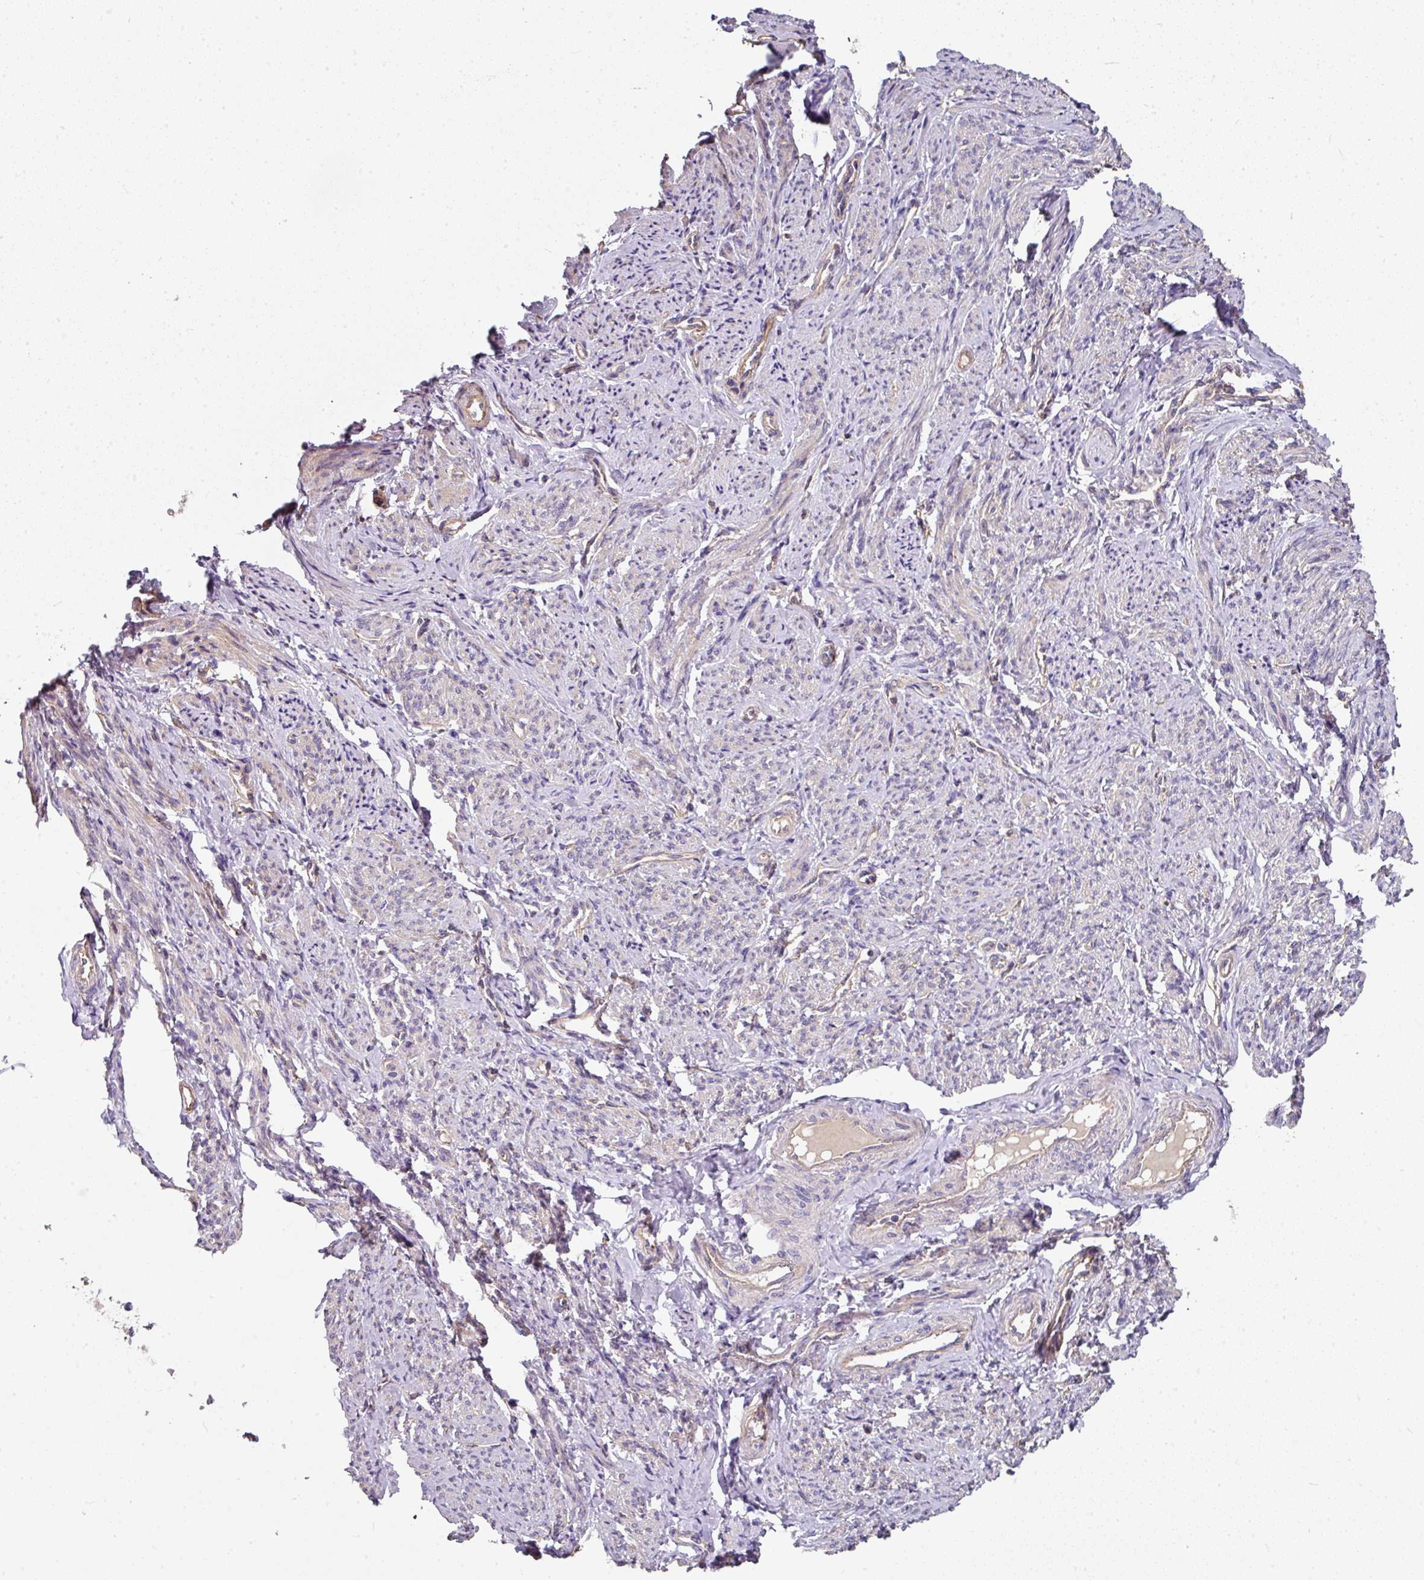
{"staining": {"intensity": "weak", "quantity": "25%-75%", "location": "cytoplasmic/membranous"}, "tissue": "smooth muscle", "cell_type": "Smooth muscle cells", "image_type": "normal", "snomed": [{"axis": "morphology", "description": "Normal tissue, NOS"}, {"axis": "topography", "description": "Smooth muscle"}], "caption": "Smooth muscle cells reveal low levels of weak cytoplasmic/membranous expression in about 25%-75% of cells in unremarkable human smooth muscle. (IHC, brightfield microscopy, high magnification).", "gene": "C4orf48", "patient": {"sex": "female", "age": 65}}